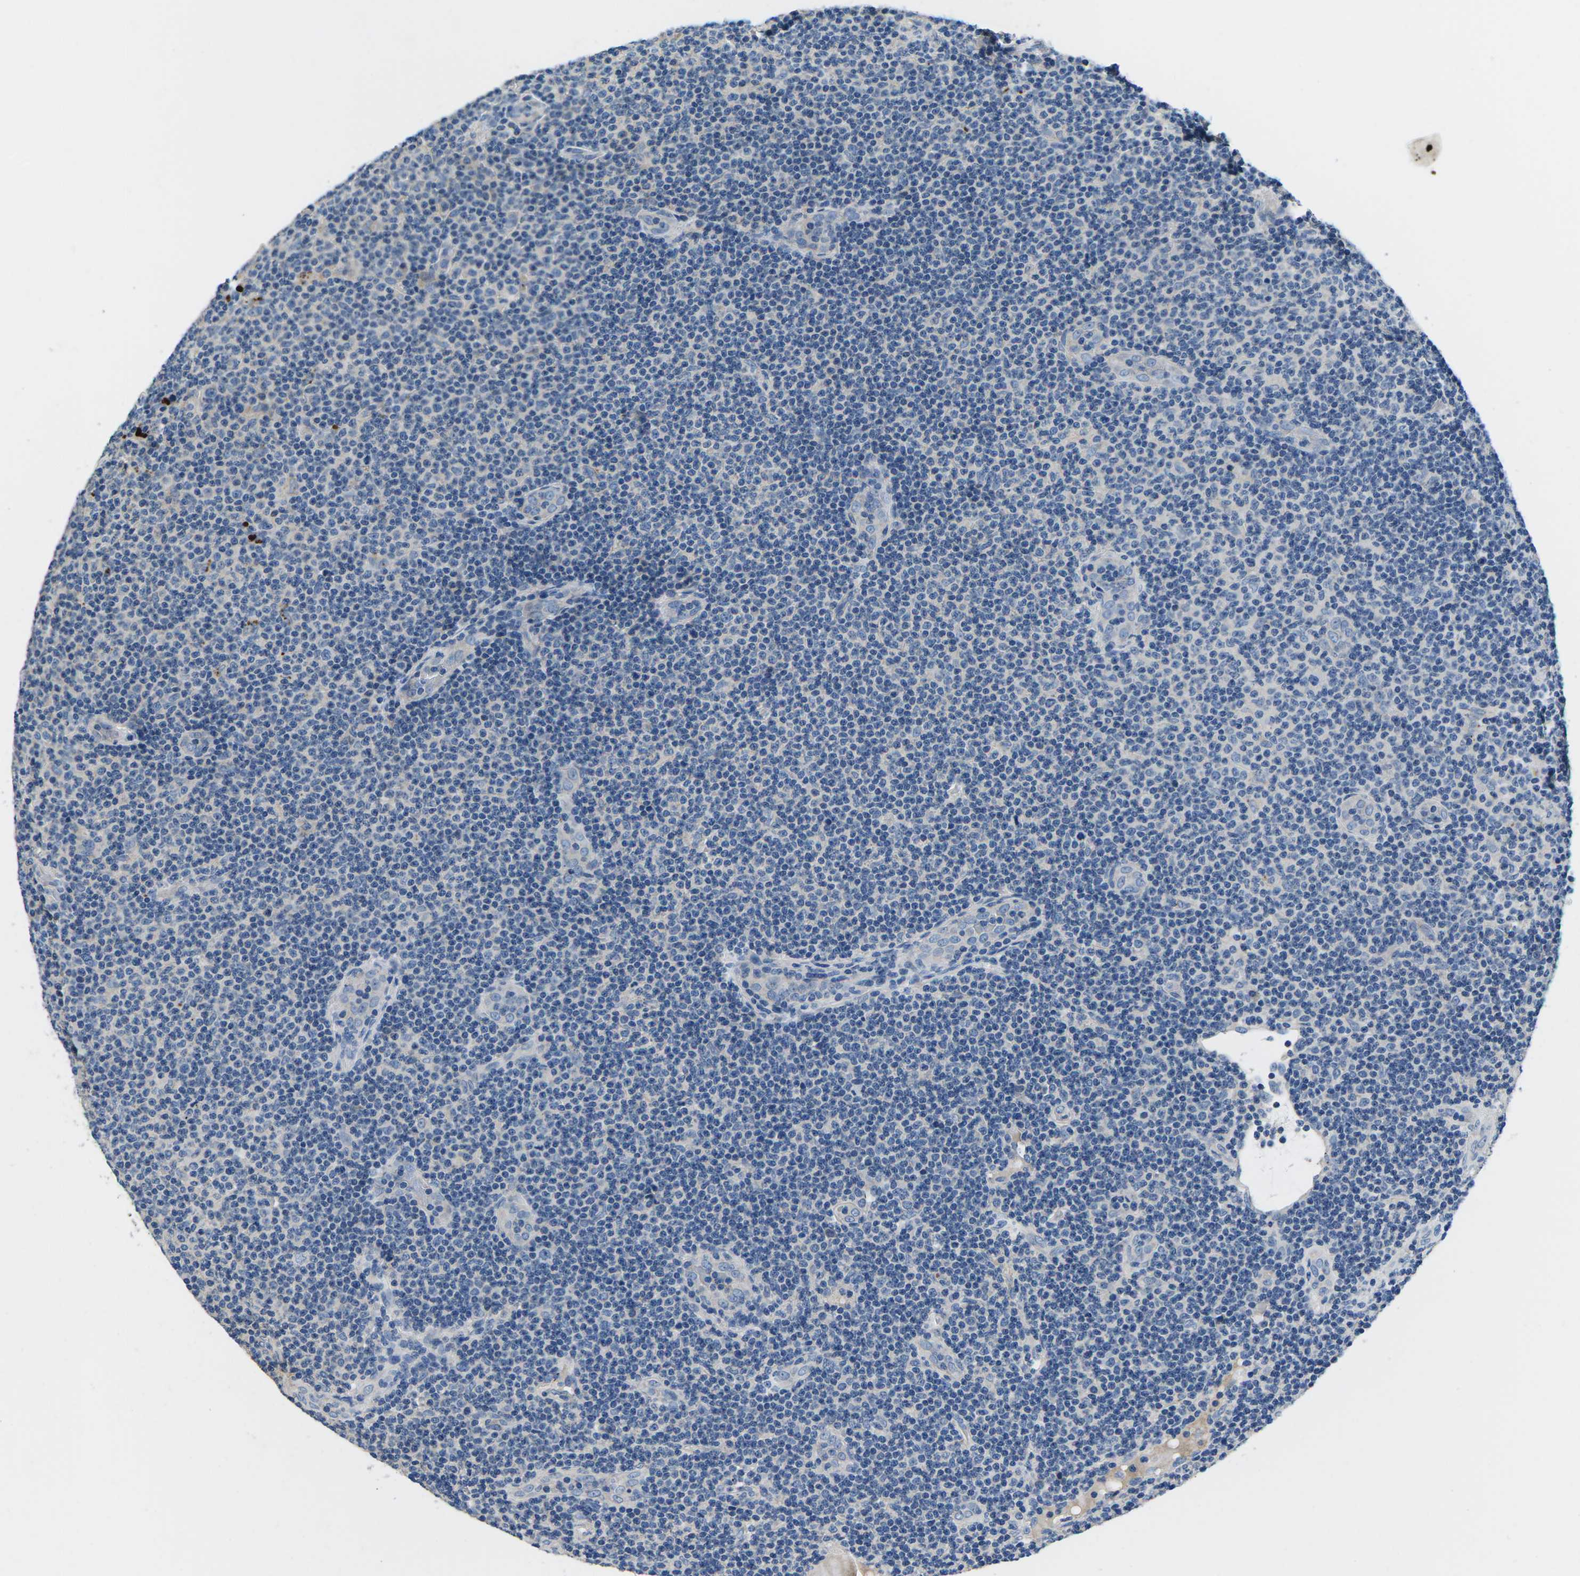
{"staining": {"intensity": "negative", "quantity": "none", "location": "none"}, "tissue": "lymphoma", "cell_type": "Tumor cells", "image_type": "cancer", "snomed": [{"axis": "morphology", "description": "Malignant lymphoma, non-Hodgkin's type, Low grade"}, {"axis": "topography", "description": "Lymph node"}], "caption": "Tumor cells are negative for protein expression in human lymphoma.", "gene": "PDCD6IP", "patient": {"sex": "male", "age": 83}}